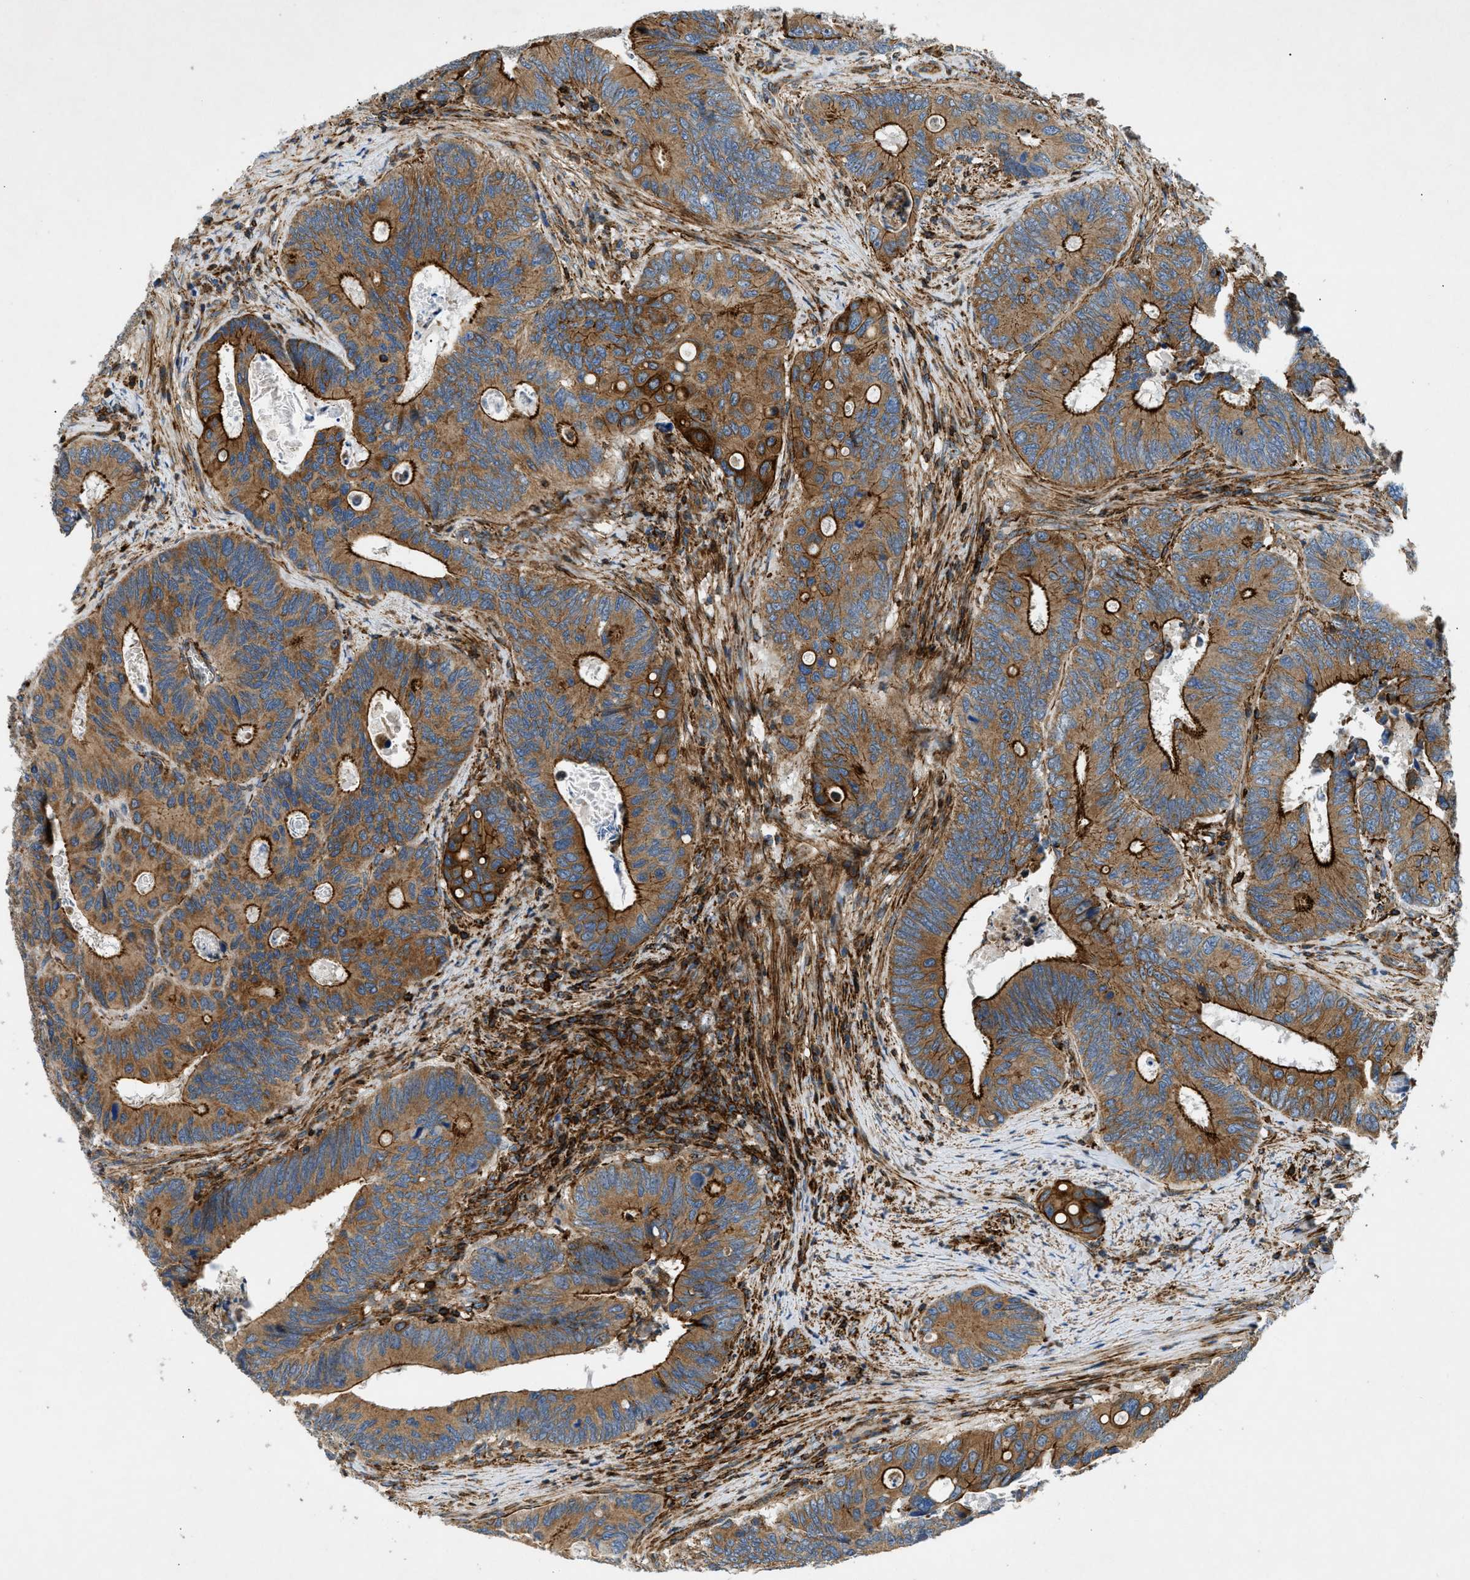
{"staining": {"intensity": "moderate", "quantity": ">75%", "location": "cytoplasmic/membranous"}, "tissue": "colorectal cancer", "cell_type": "Tumor cells", "image_type": "cancer", "snomed": [{"axis": "morphology", "description": "Inflammation, NOS"}, {"axis": "morphology", "description": "Adenocarcinoma, NOS"}, {"axis": "topography", "description": "Colon"}], "caption": "A brown stain highlights moderate cytoplasmic/membranous staining of a protein in human colorectal adenocarcinoma tumor cells.", "gene": "DHODH", "patient": {"sex": "male", "age": 72}}